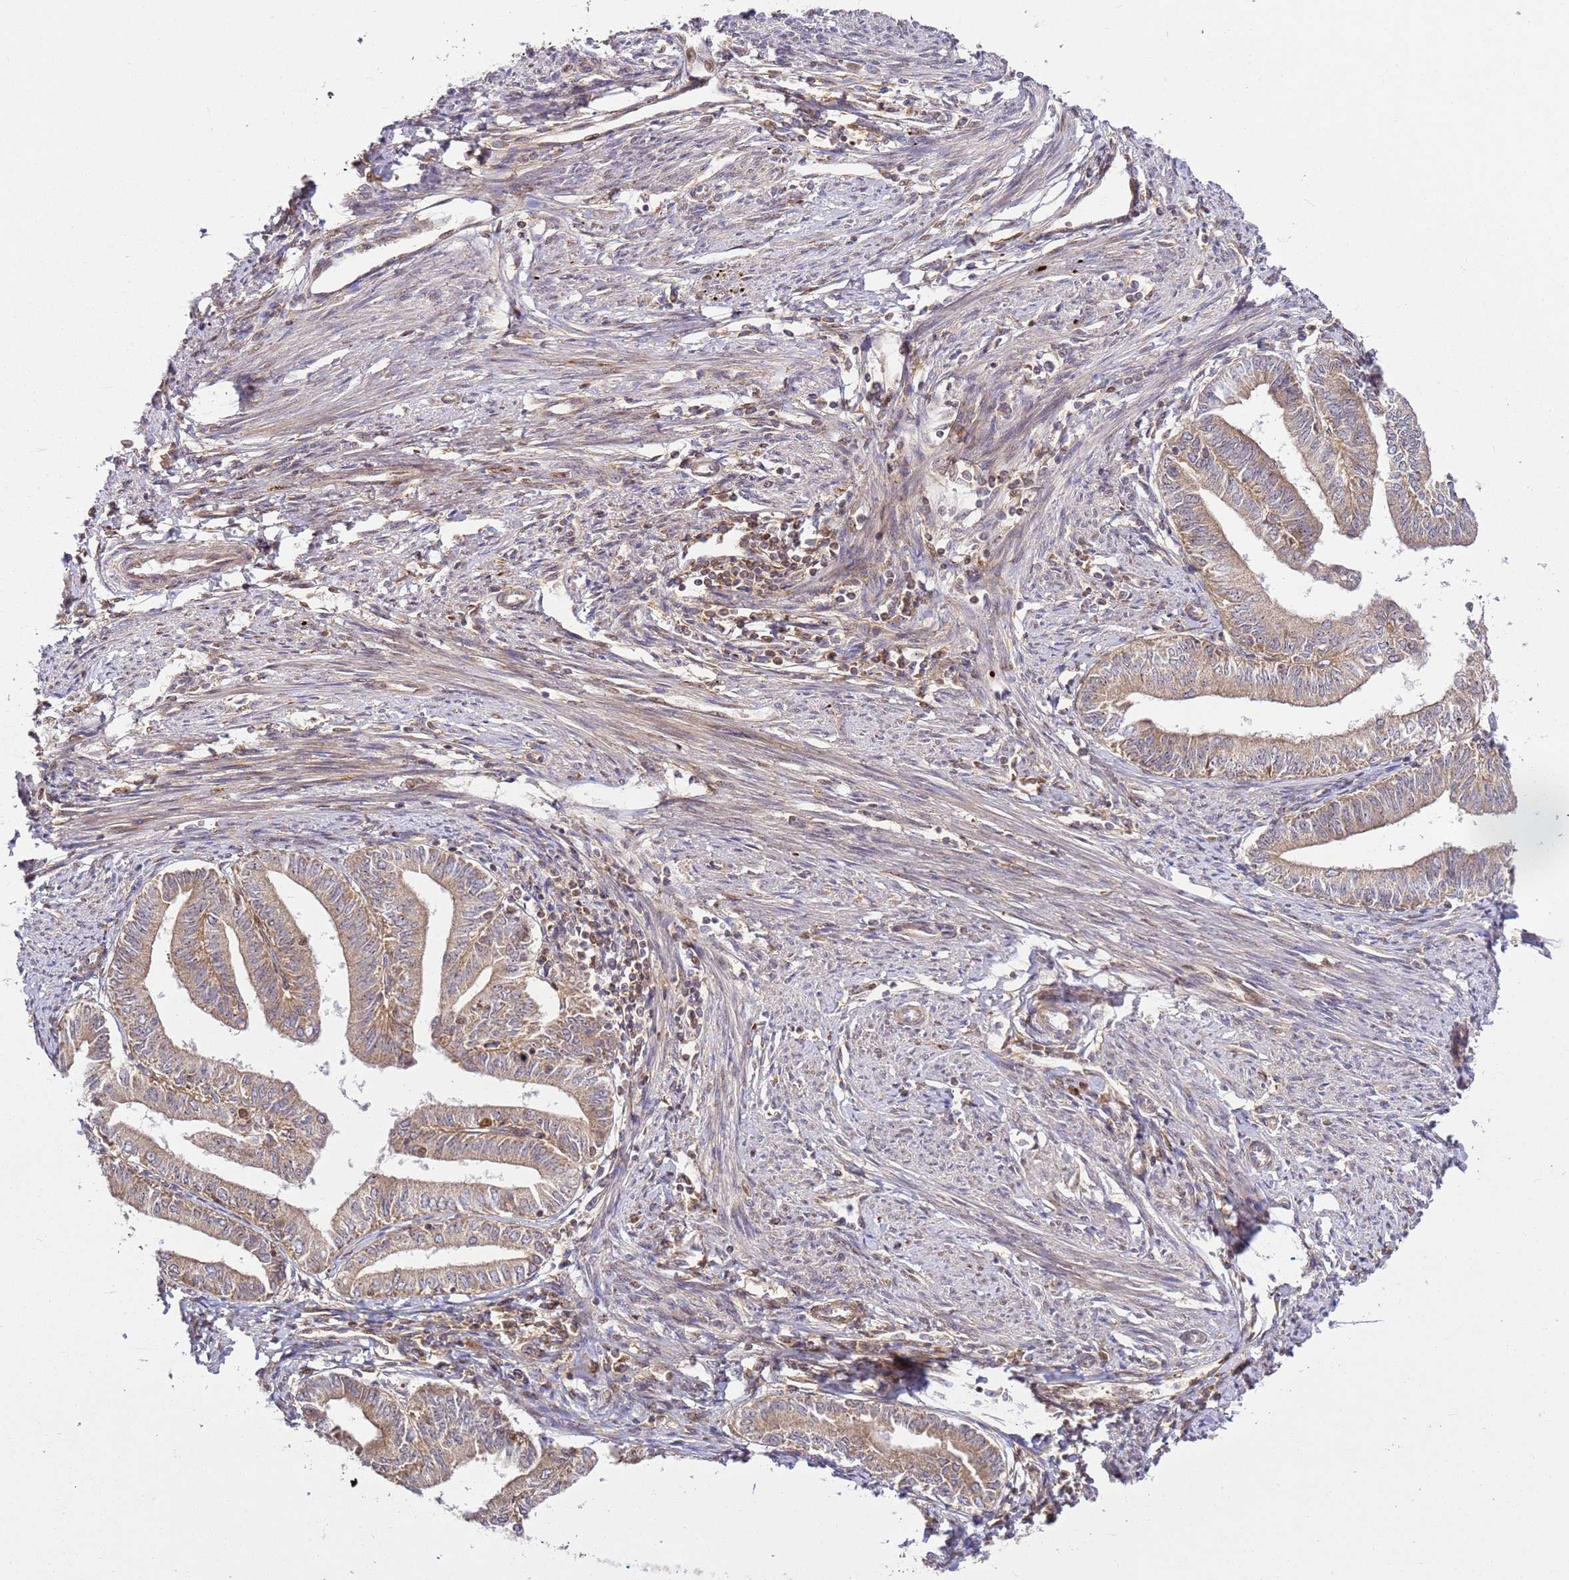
{"staining": {"intensity": "moderate", "quantity": ">75%", "location": "cytoplasmic/membranous"}, "tissue": "endometrial cancer", "cell_type": "Tumor cells", "image_type": "cancer", "snomed": [{"axis": "morphology", "description": "Adenocarcinoma, NOS"}, {"axis": "topography", "description": "Endometrium"}], "caption": "Endometrial adenocarcinoma stained for a protein exhibits moderate cytoplasmic/membranous positivity in tumor cells.", "gene": "RASA3", "patient": {"sex": "female", "age": 66}}